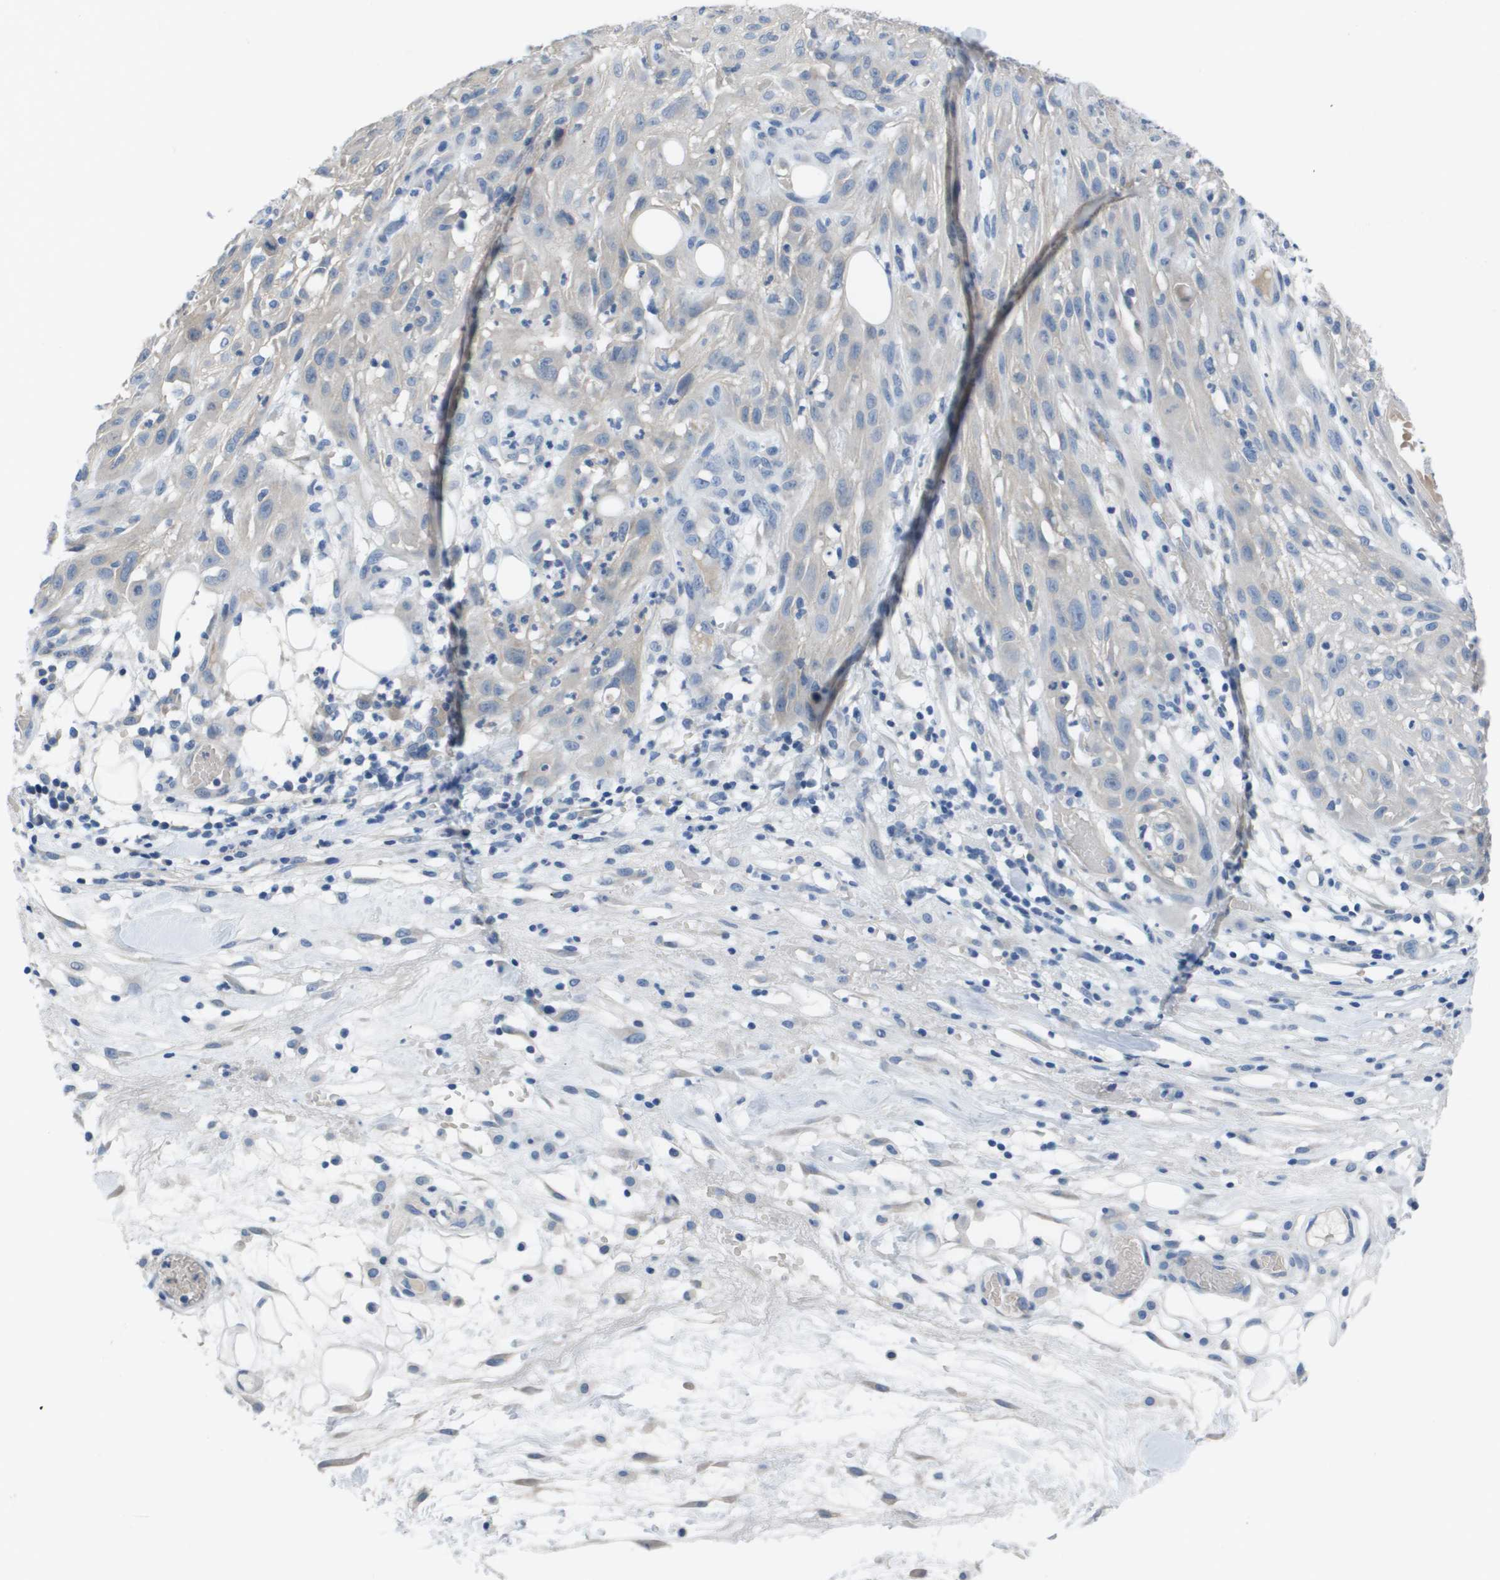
{"staining": {"intensity": "negative", "quantity": "none", "location": "none"}, "tissue": "skin cancer", "cell_type": "Tumor cells", "image_type": "cancer", "snomed": [{"axis": "morphology", "description": "Squamous cell carcinoma, NOS"}, {"axis": "topography", "description": "Skin"}], "caption": "Tumor cells show no significant positivity in skin cancer.", "gene": "NCS1", "patient": {"sex": "male", "age": 75}}